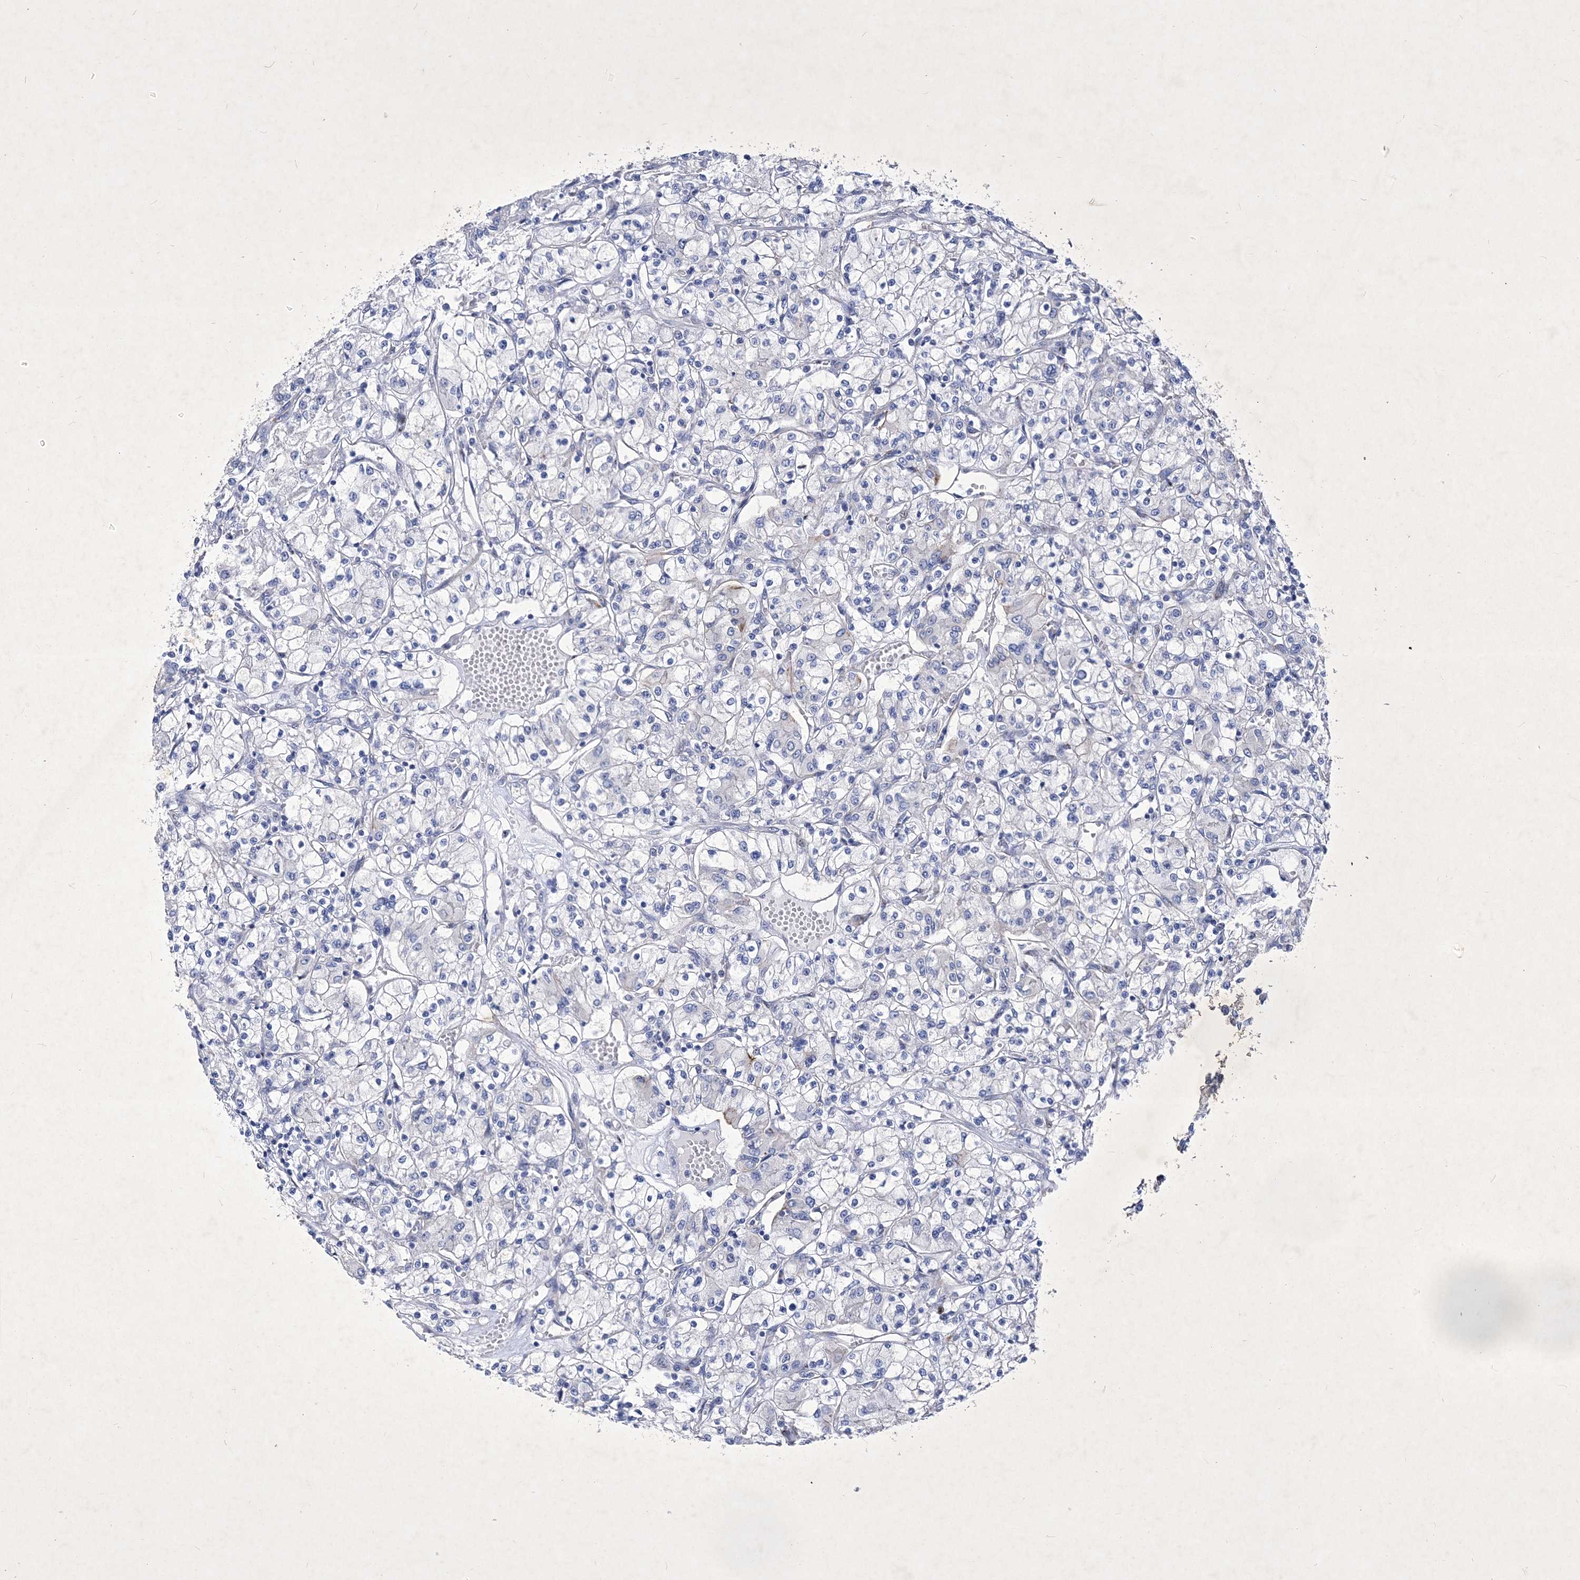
{"staining": {"intensity": "negative", "quantity": "none", "location": "none"}, "tissue": "renal cancer", "cell_type": "Tumor cells", "image_type": "cancer", "snomed": [{"axis": "morphology", "description": "Adenocarcinoma, NOS"}, {"axis": "topography", "description": "Kidney"}], "caption": "DAB immunohistochemical staining of human adenocarcinoma (renal) displays no significant expression in tumor cells. (DAB (3,3'-diaminobenzidine) immunohistochemistry (IHC) with hematoxylin counter stain).", "gene": "GPN1", "patient": {"sex": "female", "age": 59}}